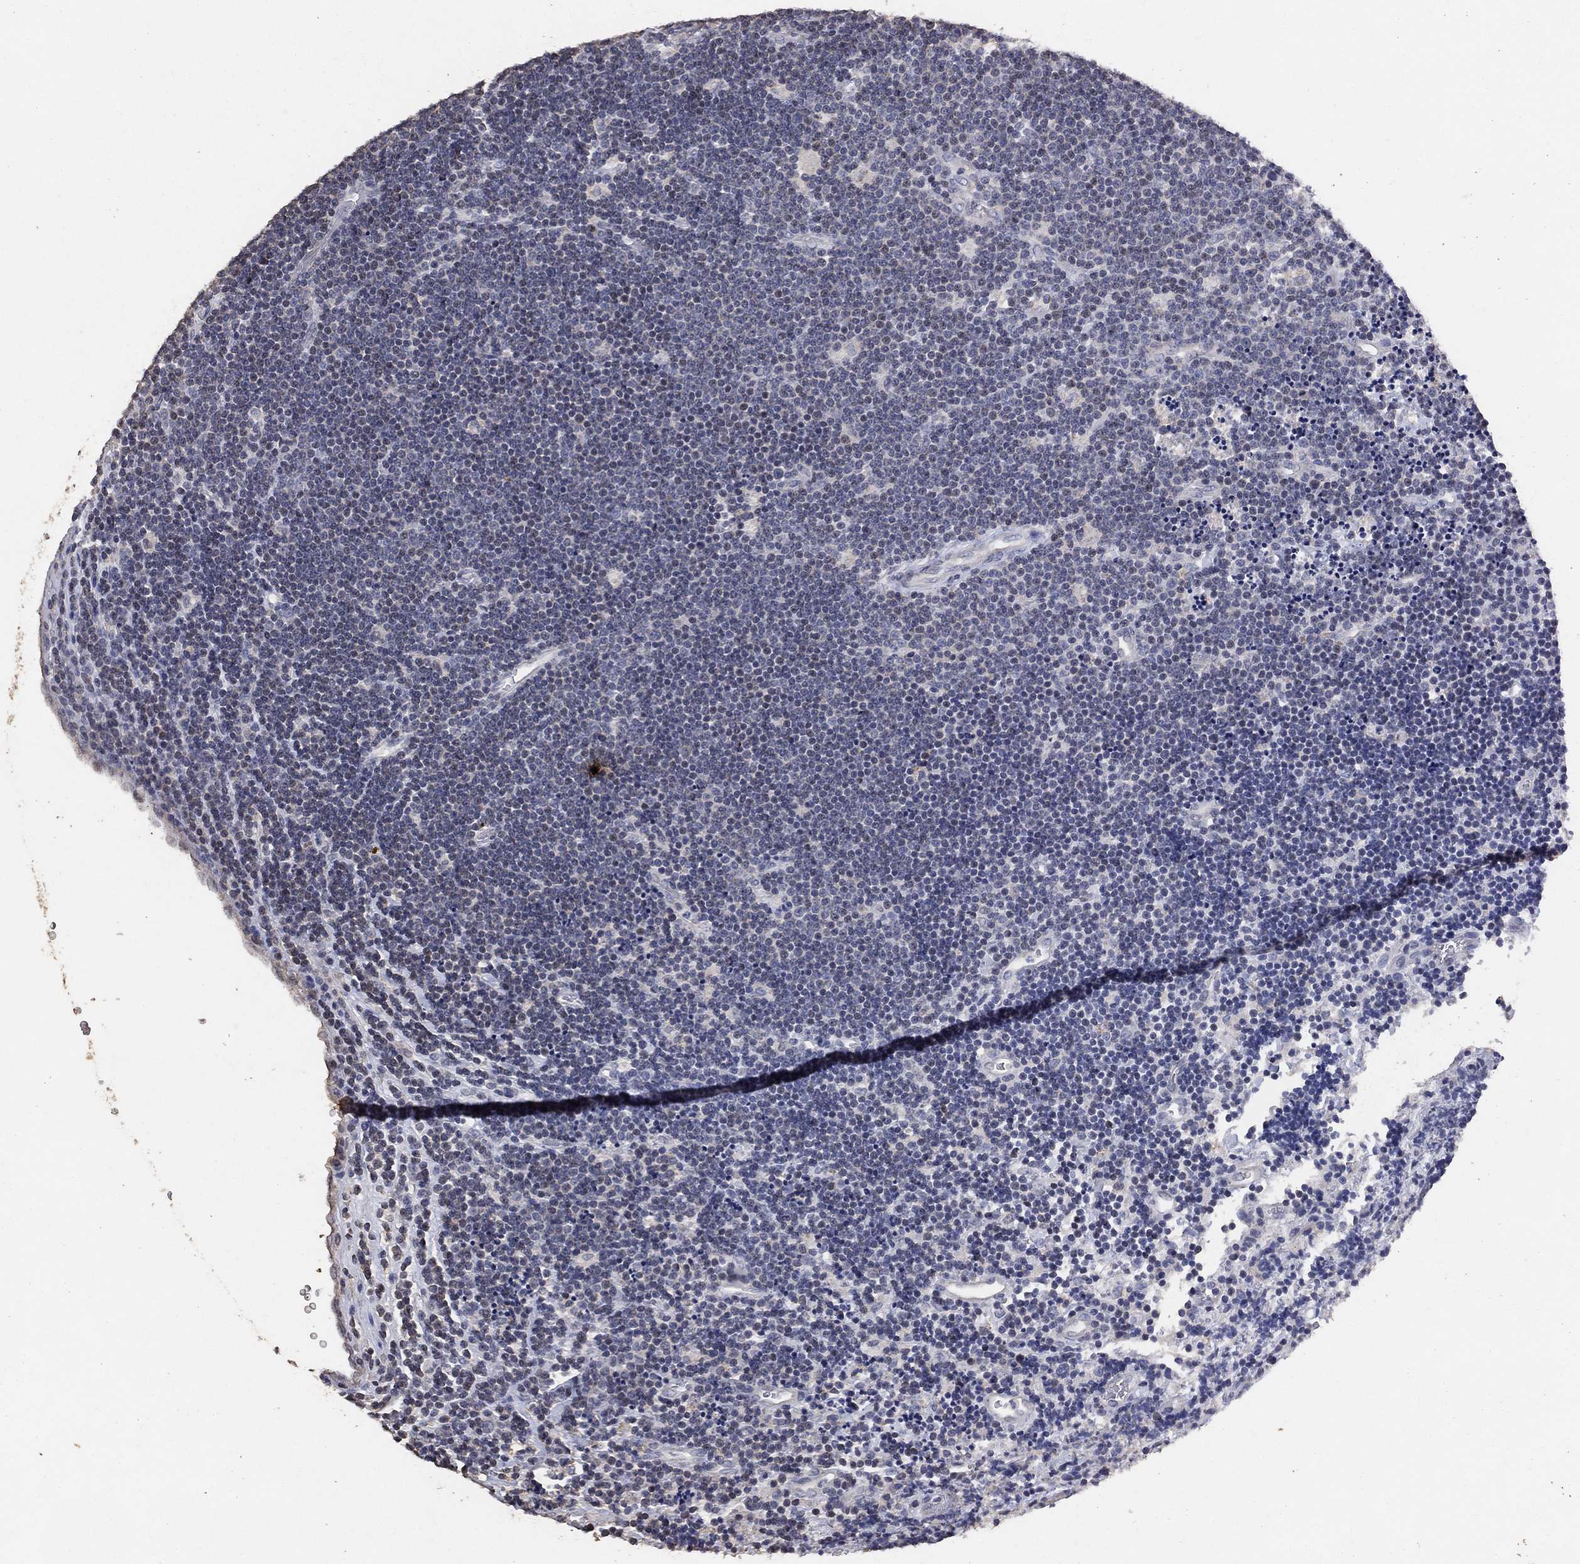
{"staining": {"intensity": "negative", "quantity": "none", "location": "none"}, "tissue": "lymphoma", "cell_type": "Tumor cells", "image_type": "cancer", "snomed": [{"axis": "morphology", "description": "Malignant lymphoma, non-Hodgkin's type, Low grade"}, {"axis": "topography", "description": "Brain"}], "caption": "This is an immunohistochemistry micrograph of human low-grade malignant lymphoma, non-Hodgkin's type. There is no positivity in tumor cells.", "gene": "ADPRHL1", "patient": {"sex": "female", "age": 66}}